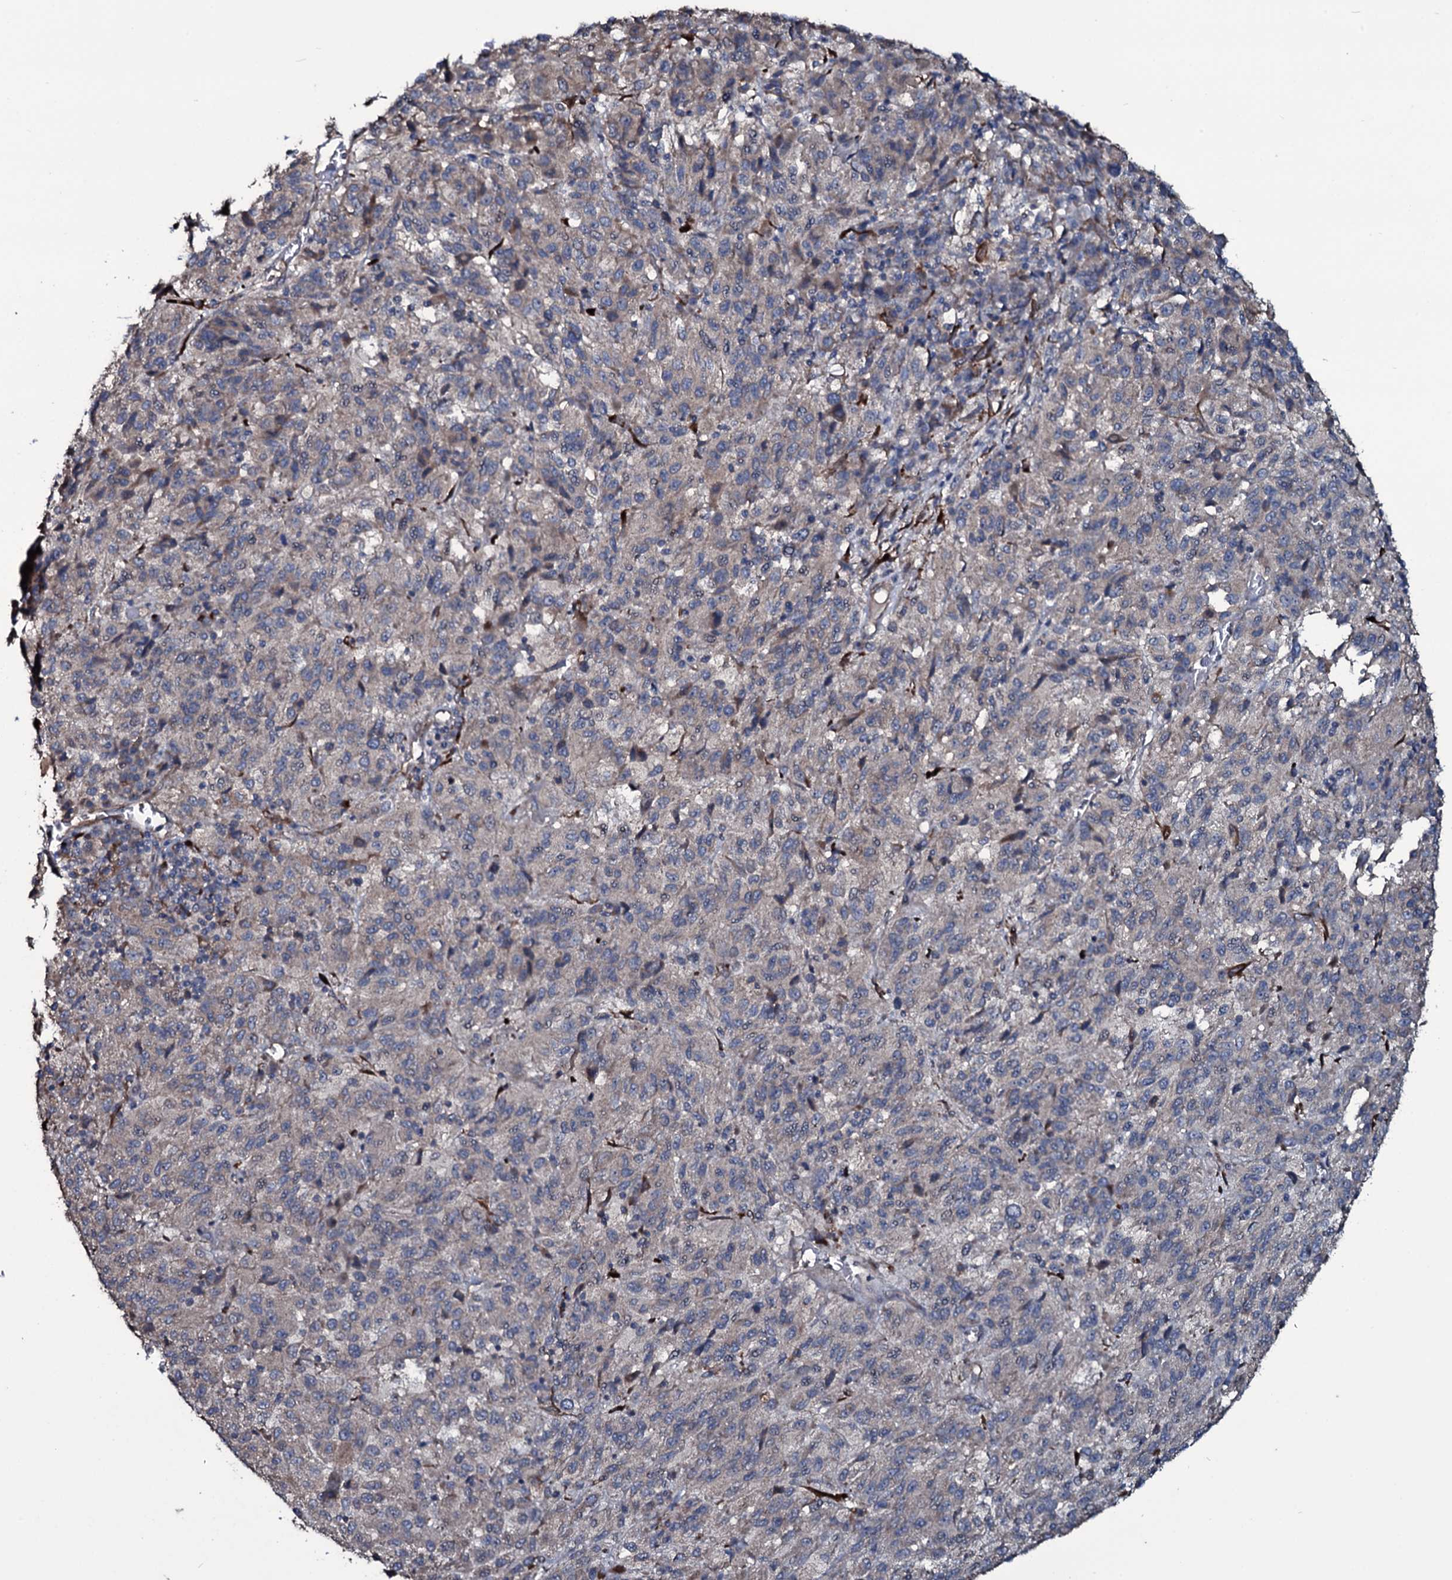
{"staining": {"intensity": "negative", "quantity": "none", "location": "none"}, "tissue": "melanoma", "cell_type": "Tumor cells", "image_type": "cancer", "snomed": [{"axis": "morphology", "description": "Malignant melanoma, Metastatic site"}, {"axis": "topography", "description": "Lung"}], "caption": "DAB immunohistochemical staining of human malignant melanoma (metastatic site) exhibits no significant staining in tumor cells. (DAB IHC with hematoxylin counter stain).", "gene": "WIPF3", "patient": {"sex": "male", "age": 64}}